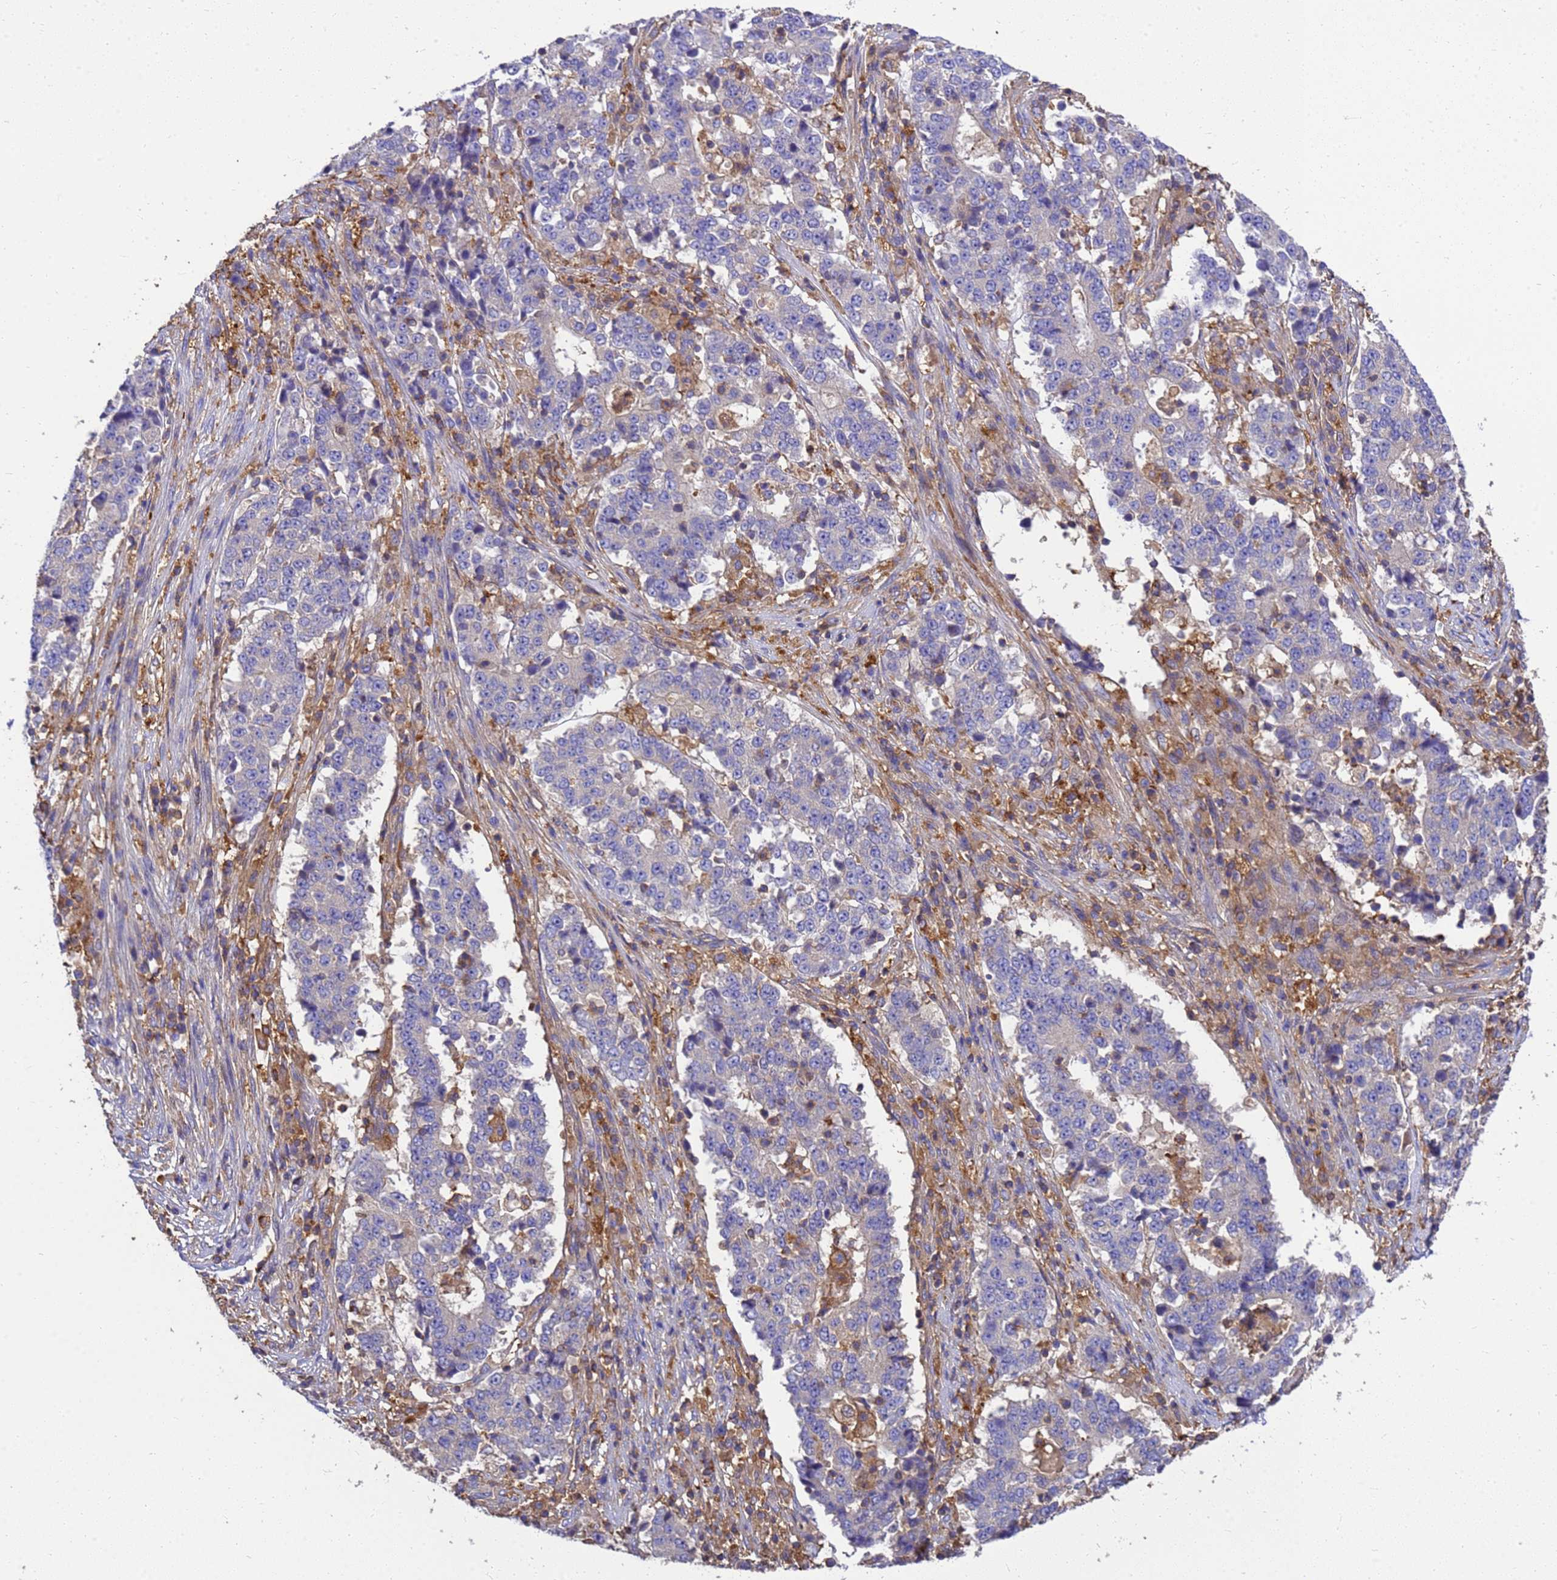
{"staining": {"intensity": "negative", "quantity": "none", "location": "none"}, "tissue": "stomach cancer", "cell_type": "Tumor cells", "image_type": "cancer", "snomed": [{"axis": "morphology", "description": "Adenocarcinoma, NOS"}, {"axis": "topography", "description": "Stomach"}], "caption": "Immunohistochemistry (IHC) of stomach adenocarcinoma displays no expression in tumor cells. (DAB (3,3'-diaminobenzidine) immunohistochemistry visualized using brightfield microscopy, high magnification).", "gene": "ZNF235", "patient": {"sex": "male", "age": 59}}